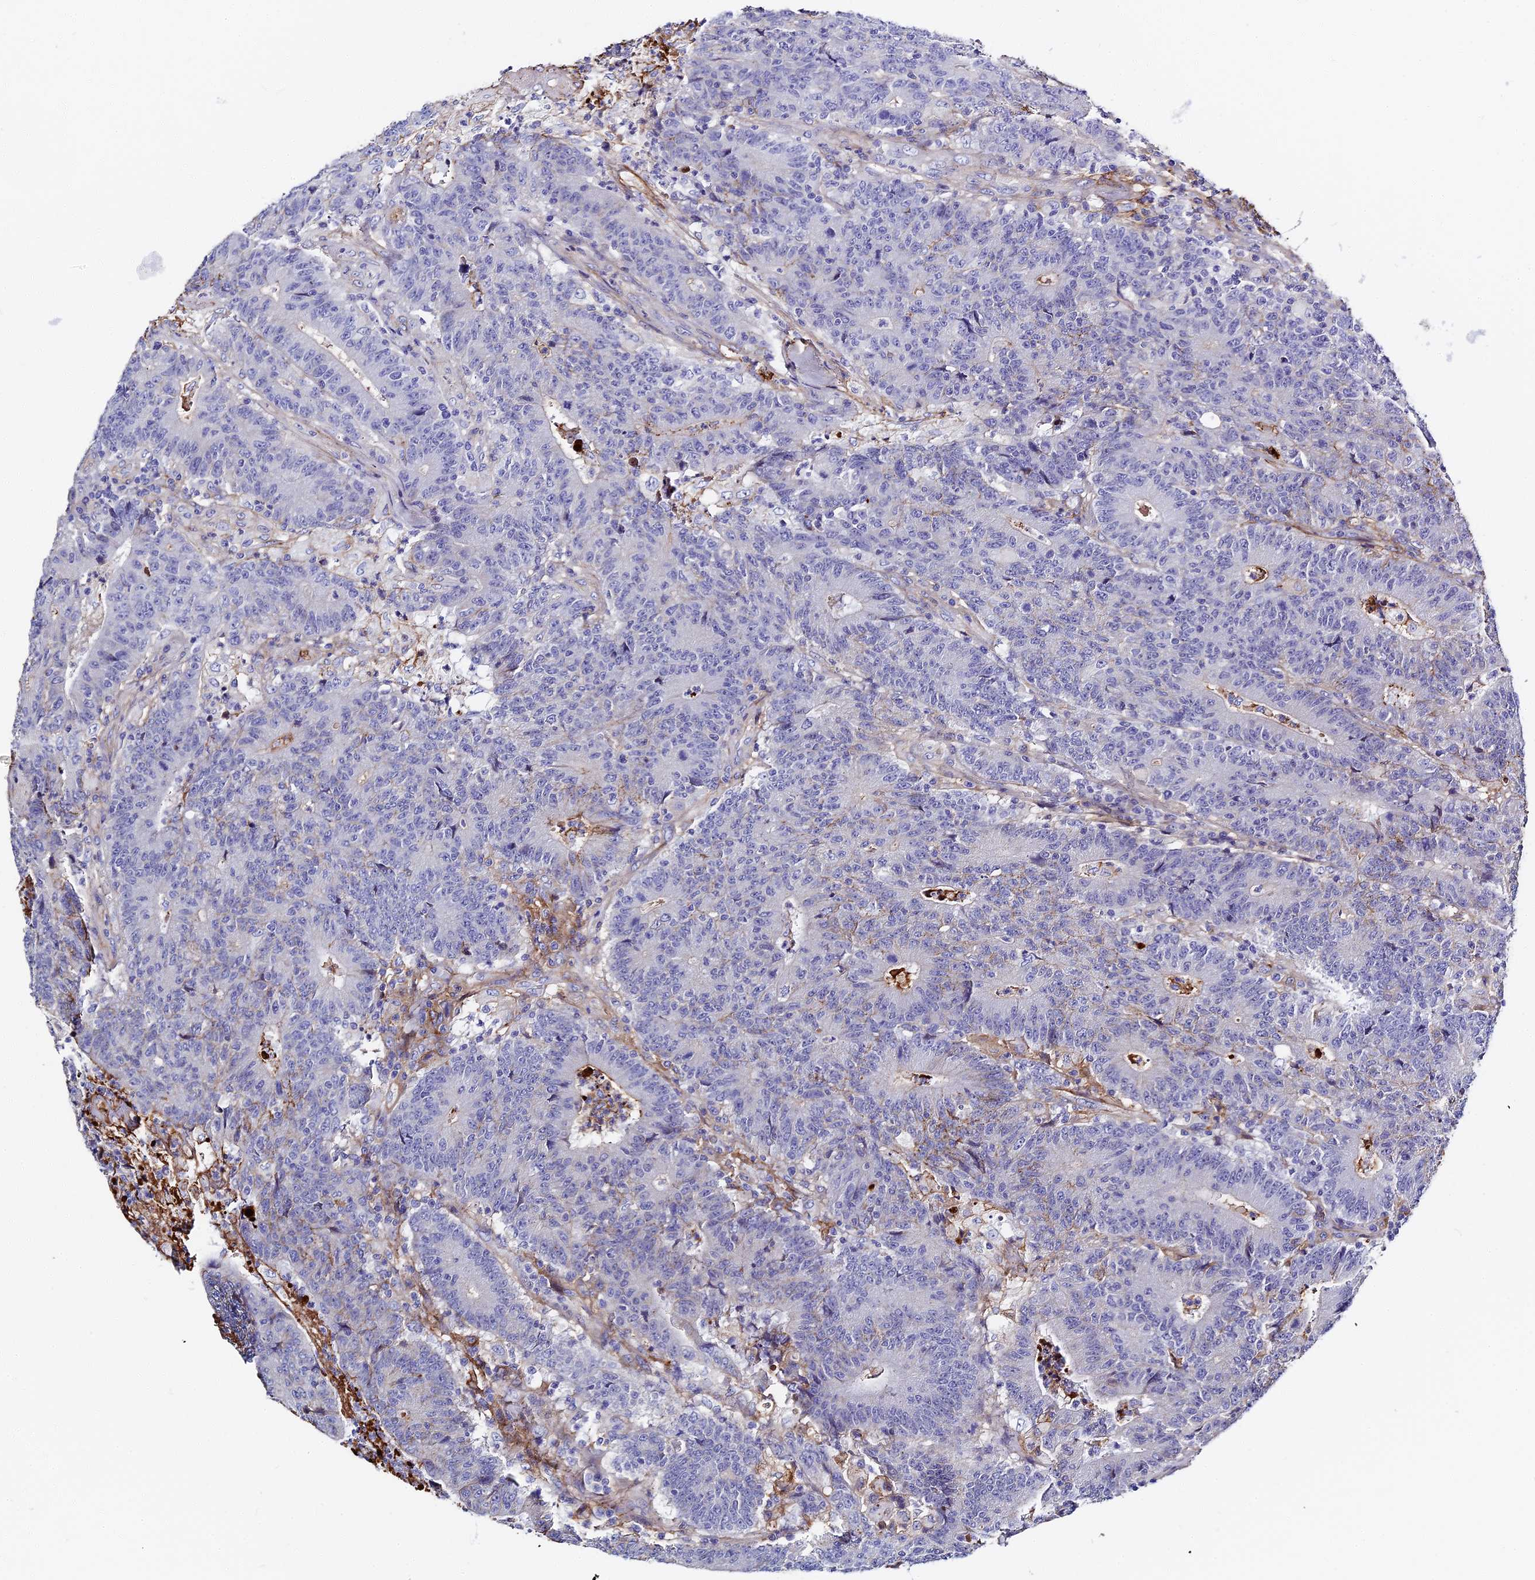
{"staining": {"intensity": "negative", "quantity": "none", "location": "none"}, "tissue": "colorectal cancer", "cell_type": "Tumor cells", "image_type": "cancer", "snomed": [{"axis": "morphology", "description": "Adenocarcinoma, NOS"}, {"axis": "topography", "description": "Colon"}], "caption": "Immunohistochemistry photomicrograph of colorectal cancer stained for a protein (brown), which shows no expression in tumor cells. Brightfield microscopy of immunohistochemistry (IHC) stained with DAB (brown) and hematoxylin (blue), captured at high magnification.", "gene": "ITIH1", "patient": {"sex": "female", "age": 75}}